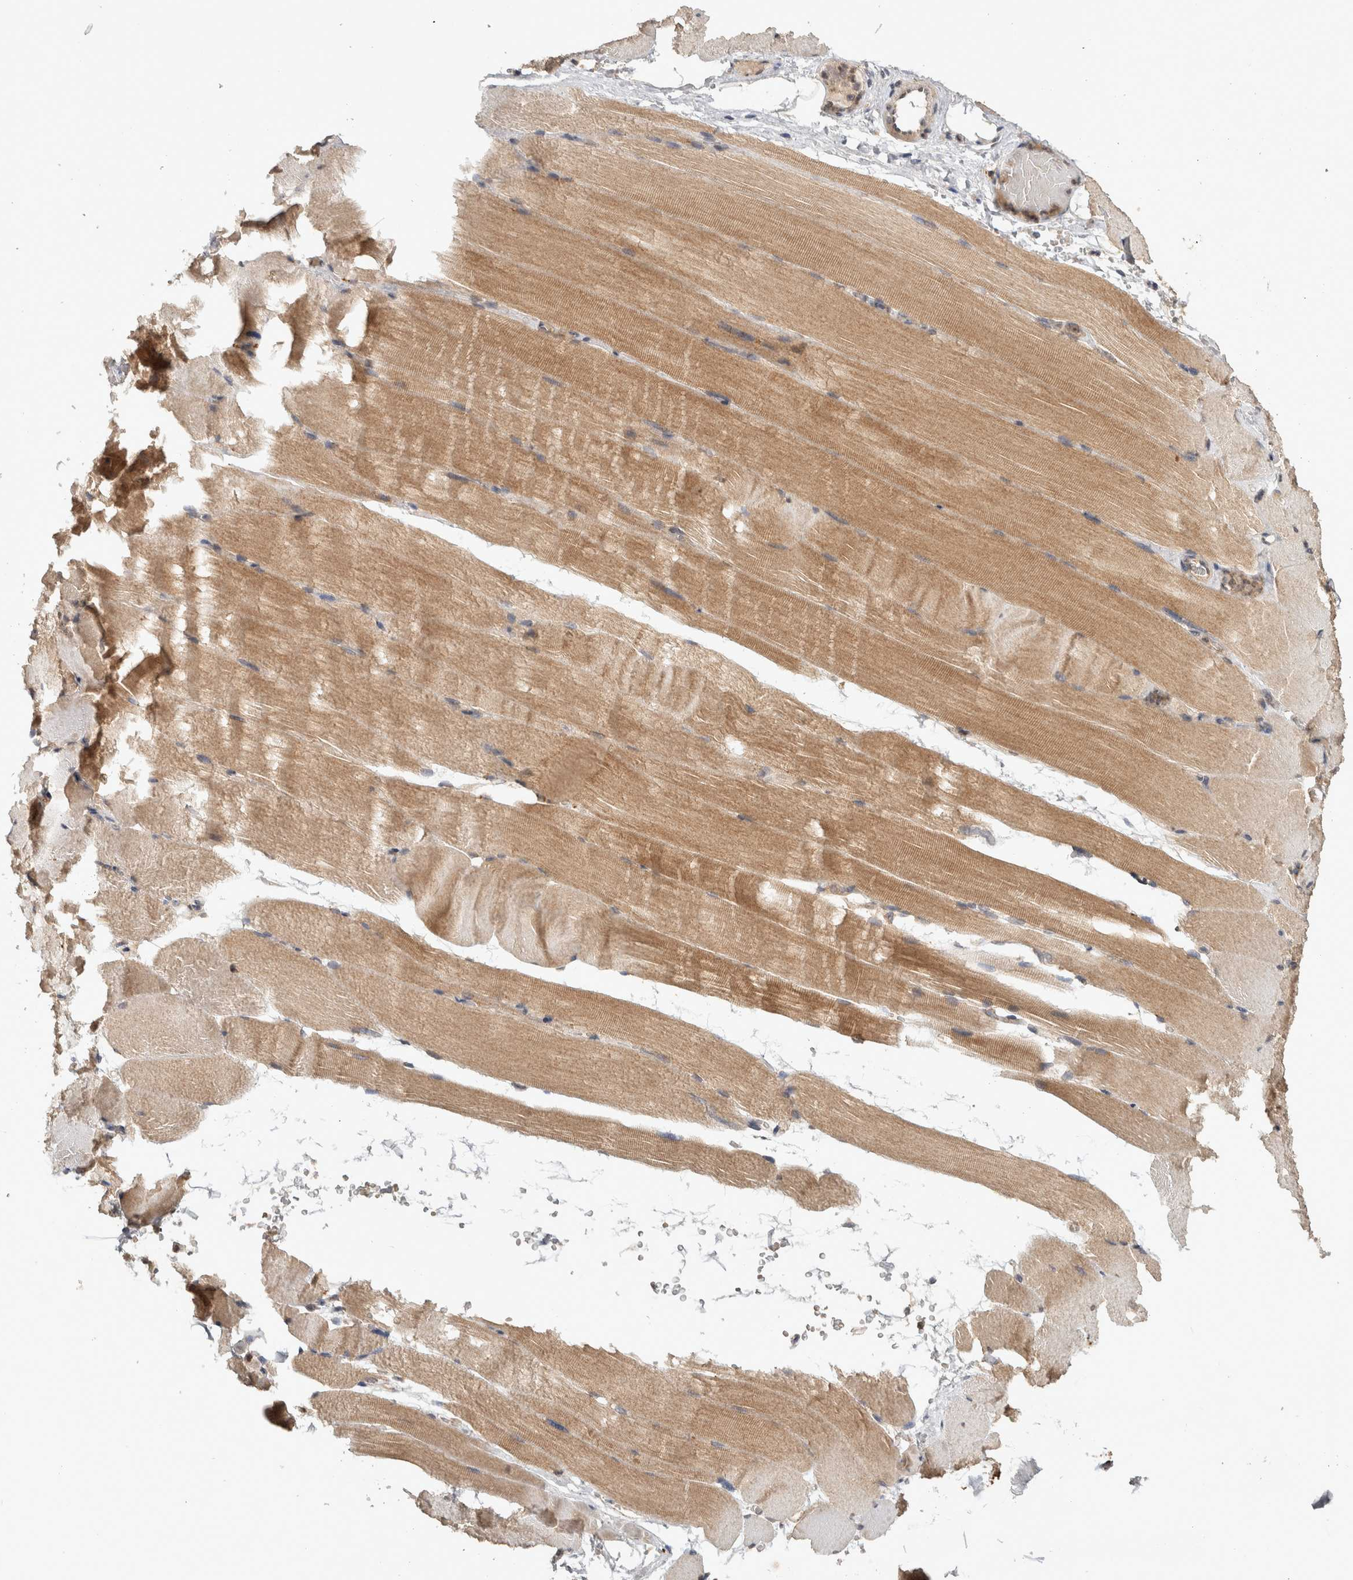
{"staining": {"intensity": "moderate", "quantity": "25%-75%", "location": "cytoplasmic/membranous"}, "tissue": "skeletal muscle", "cell_type": "Myocytes", "image_type": "normal", "snomed": [{"axis": "morphology", "description": "Normal tissue, NOS"}, {"axis": "topography", "description": "Skeletal muscle"}, {"axis": "topography", "description": "Parathyroid gland"}], "caption": "DAB (3,3'-diaminobenzidine) immunohistochemical staining of benign human skeletal muscle displays moderate cytoplasmic/membranous protein positivity in approximately 25%-75% of myocytes.", "gene": "HMOX2", "patient": {"sex": "female", "age": 37}}